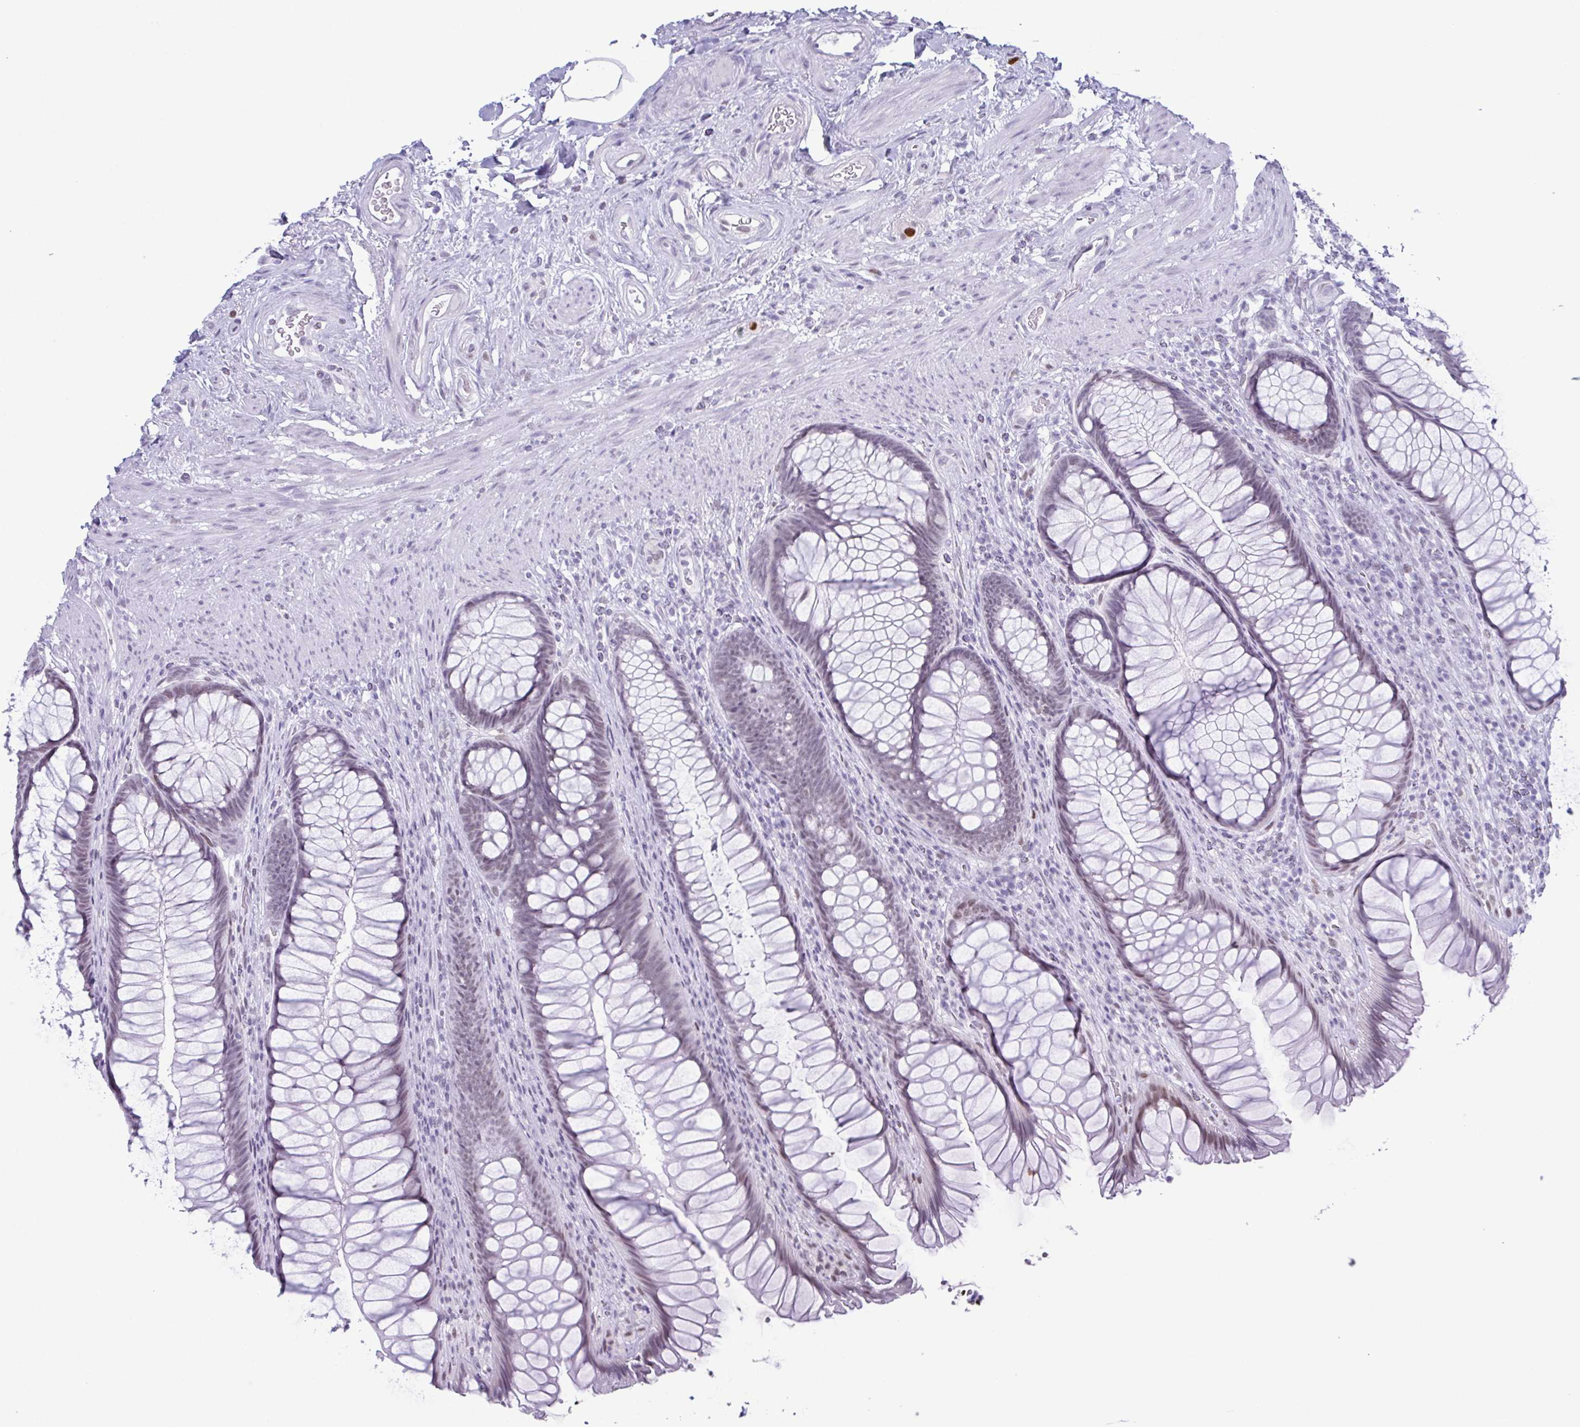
{"staining": {"intensity": "weak", "quantity": "<25%", "location": "nuclear"}, "tissue": "rectum", "cell_type": "Glandular cells", "image_type": "normal", "snomed": [{"axis": "morphology", "description": "Normal tissue, NOS"}, {"axis": "topography", "description": "Smooth muscle"}, {"axis": "topography", "description": "Rectum"}], "caption": "The micrograph shows no significant expression in glandular cells of rectum.", "gene": "SUGP2", "patient": {"sex": "male", "age": 53}}